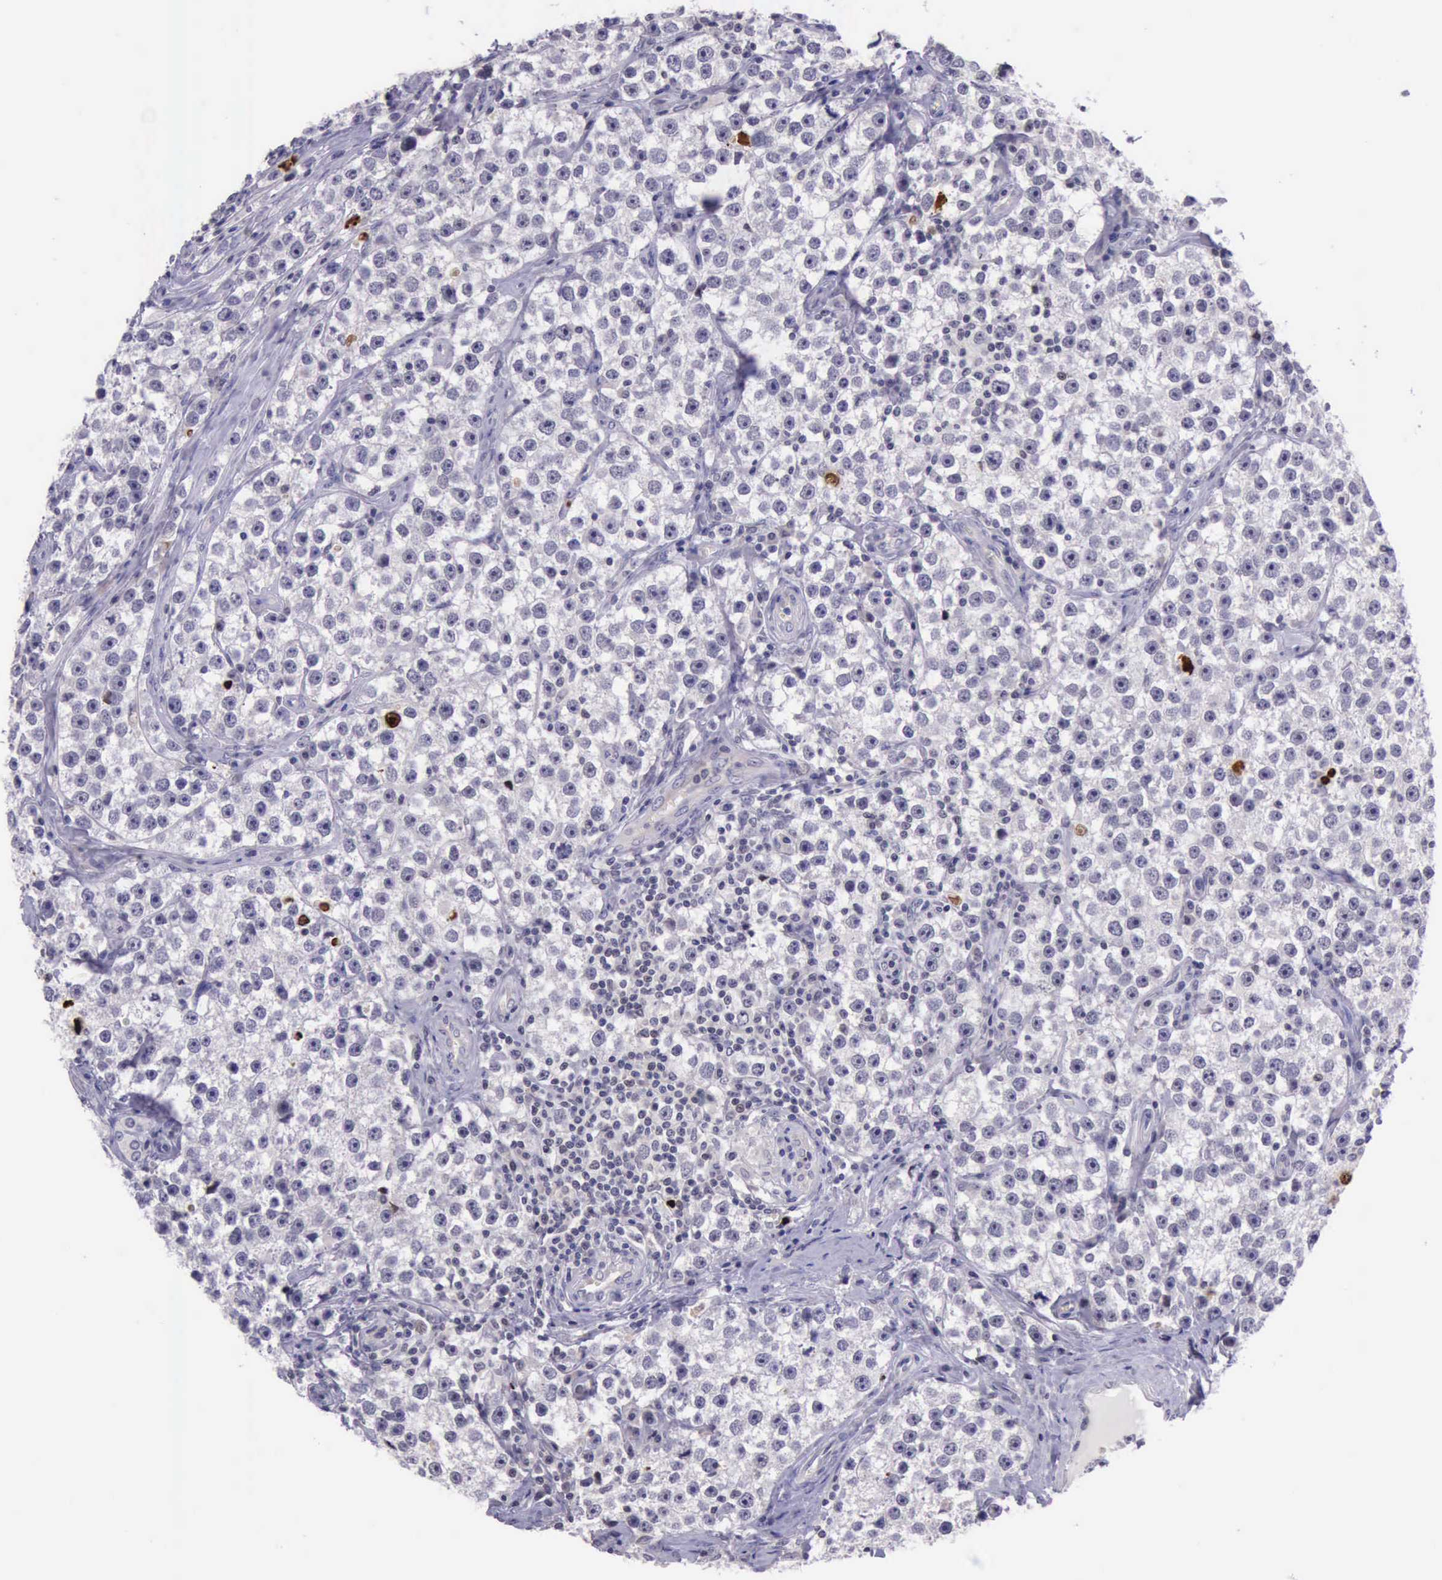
{"staining": {"intensity": "strong", "quantity": "<25%", "location": "nuclear"}, "tissue": "testis cancer", "cell_type": "Tumor cells", "image_type": "cancer", "snomed": [{"axis": "morphology", "description": "Seminoma, NOS"}, {"axis": "topography", "description": "Testis"}], "caption": "Seminoma (testis) stained with a brown dye reveals strong nuclear positive positivity in about <25% of tumor cells.", "gene": "PARP1", "patient": {"sex": "male", "age": 32}}